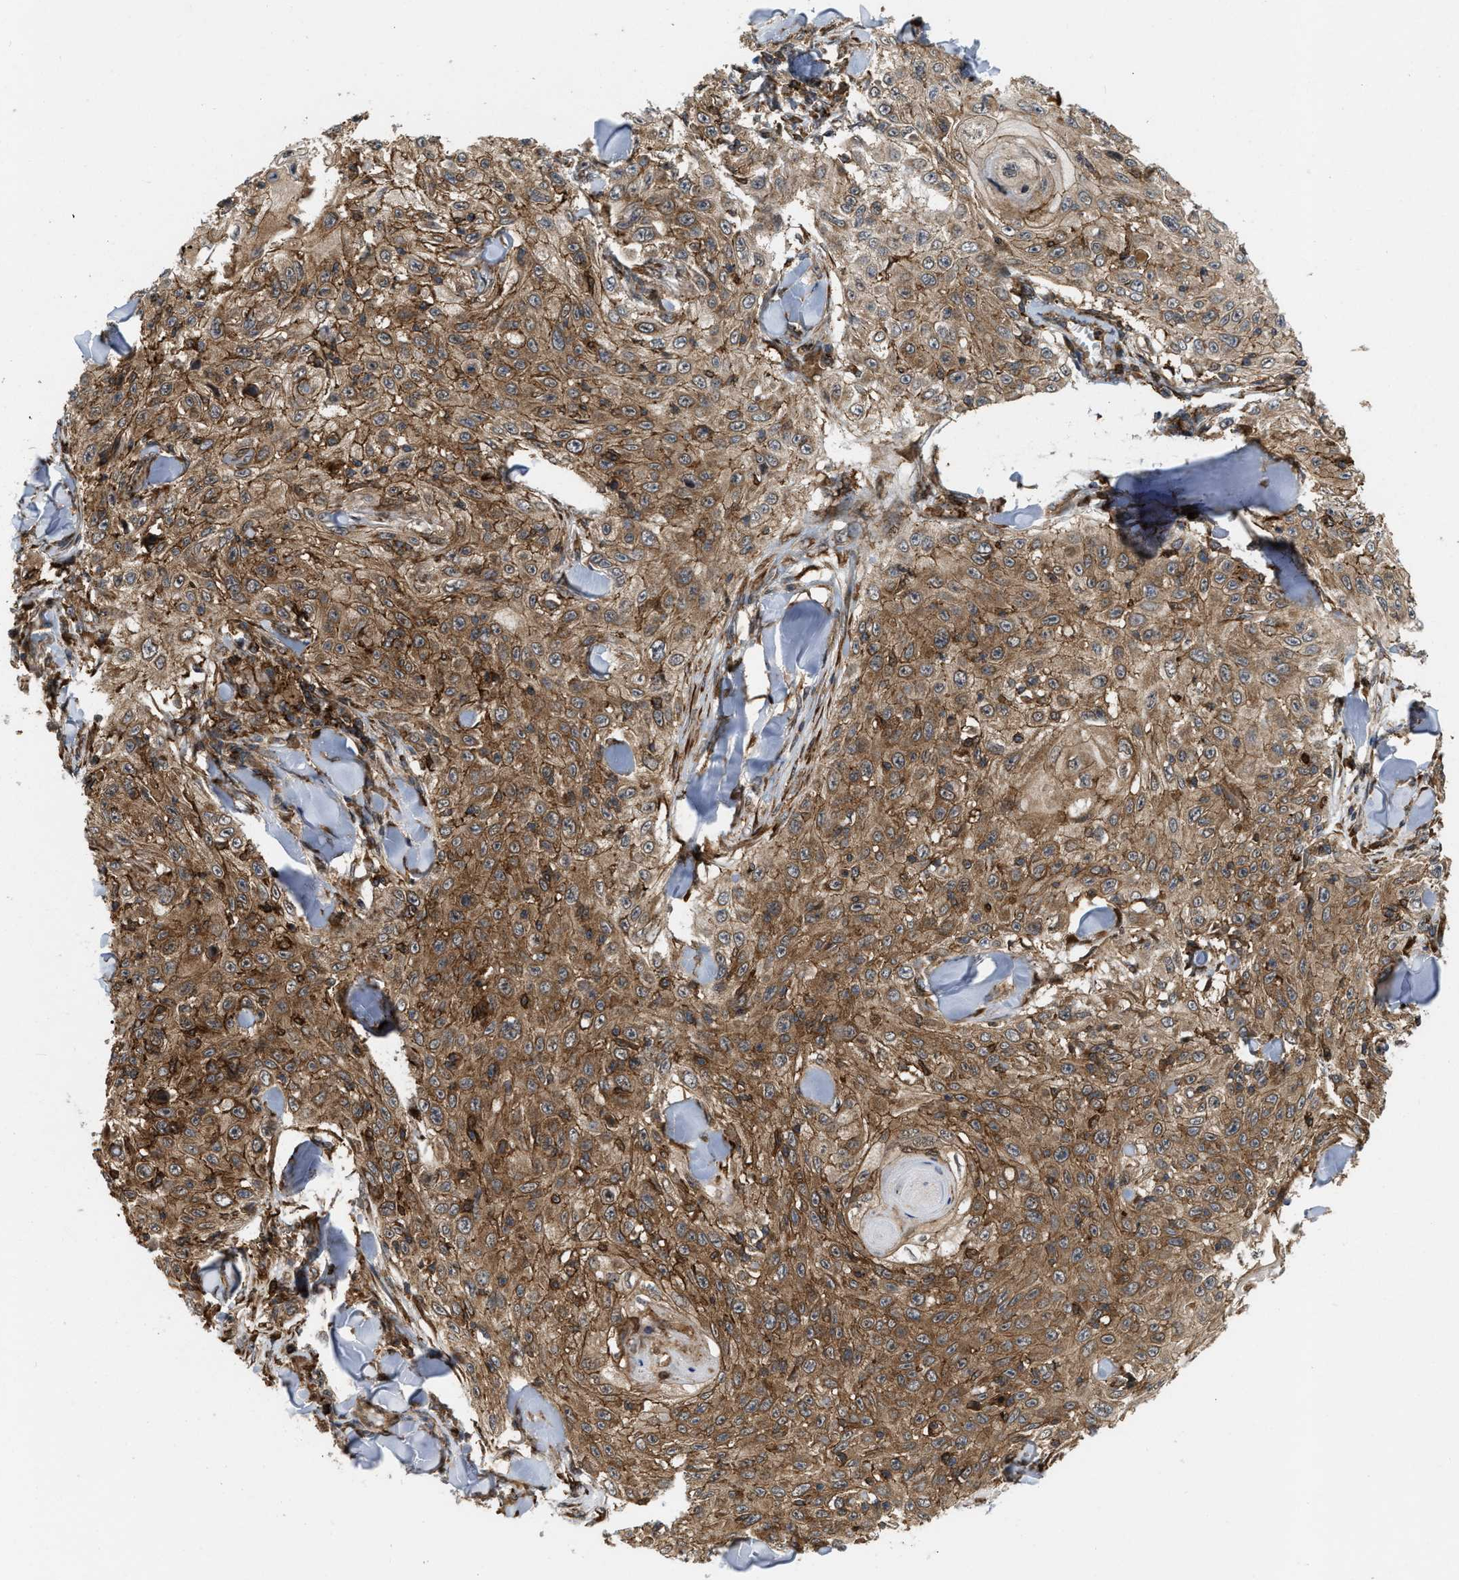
{"staining": {"intensity": "moderate", "quantity": ">75%", "location": "cytoplasmic/membranous"}, "tissue": "skin cancer", "cell_type": "Tumor cells", "image_type": "cancer", "snomed": [{"axis": "morphology", "description": "Squamous cell carcinoma, NOS"}, {"axis": "topography", "description": "Skin"}], "caption": "Moderate cytoplasmic/membranous positivity is seen in about >75% of tumor cells in skin cancer (squamous cell carcinoma).", "gene": "IQCE", "patient": {"sex": "male", "age": 86}}